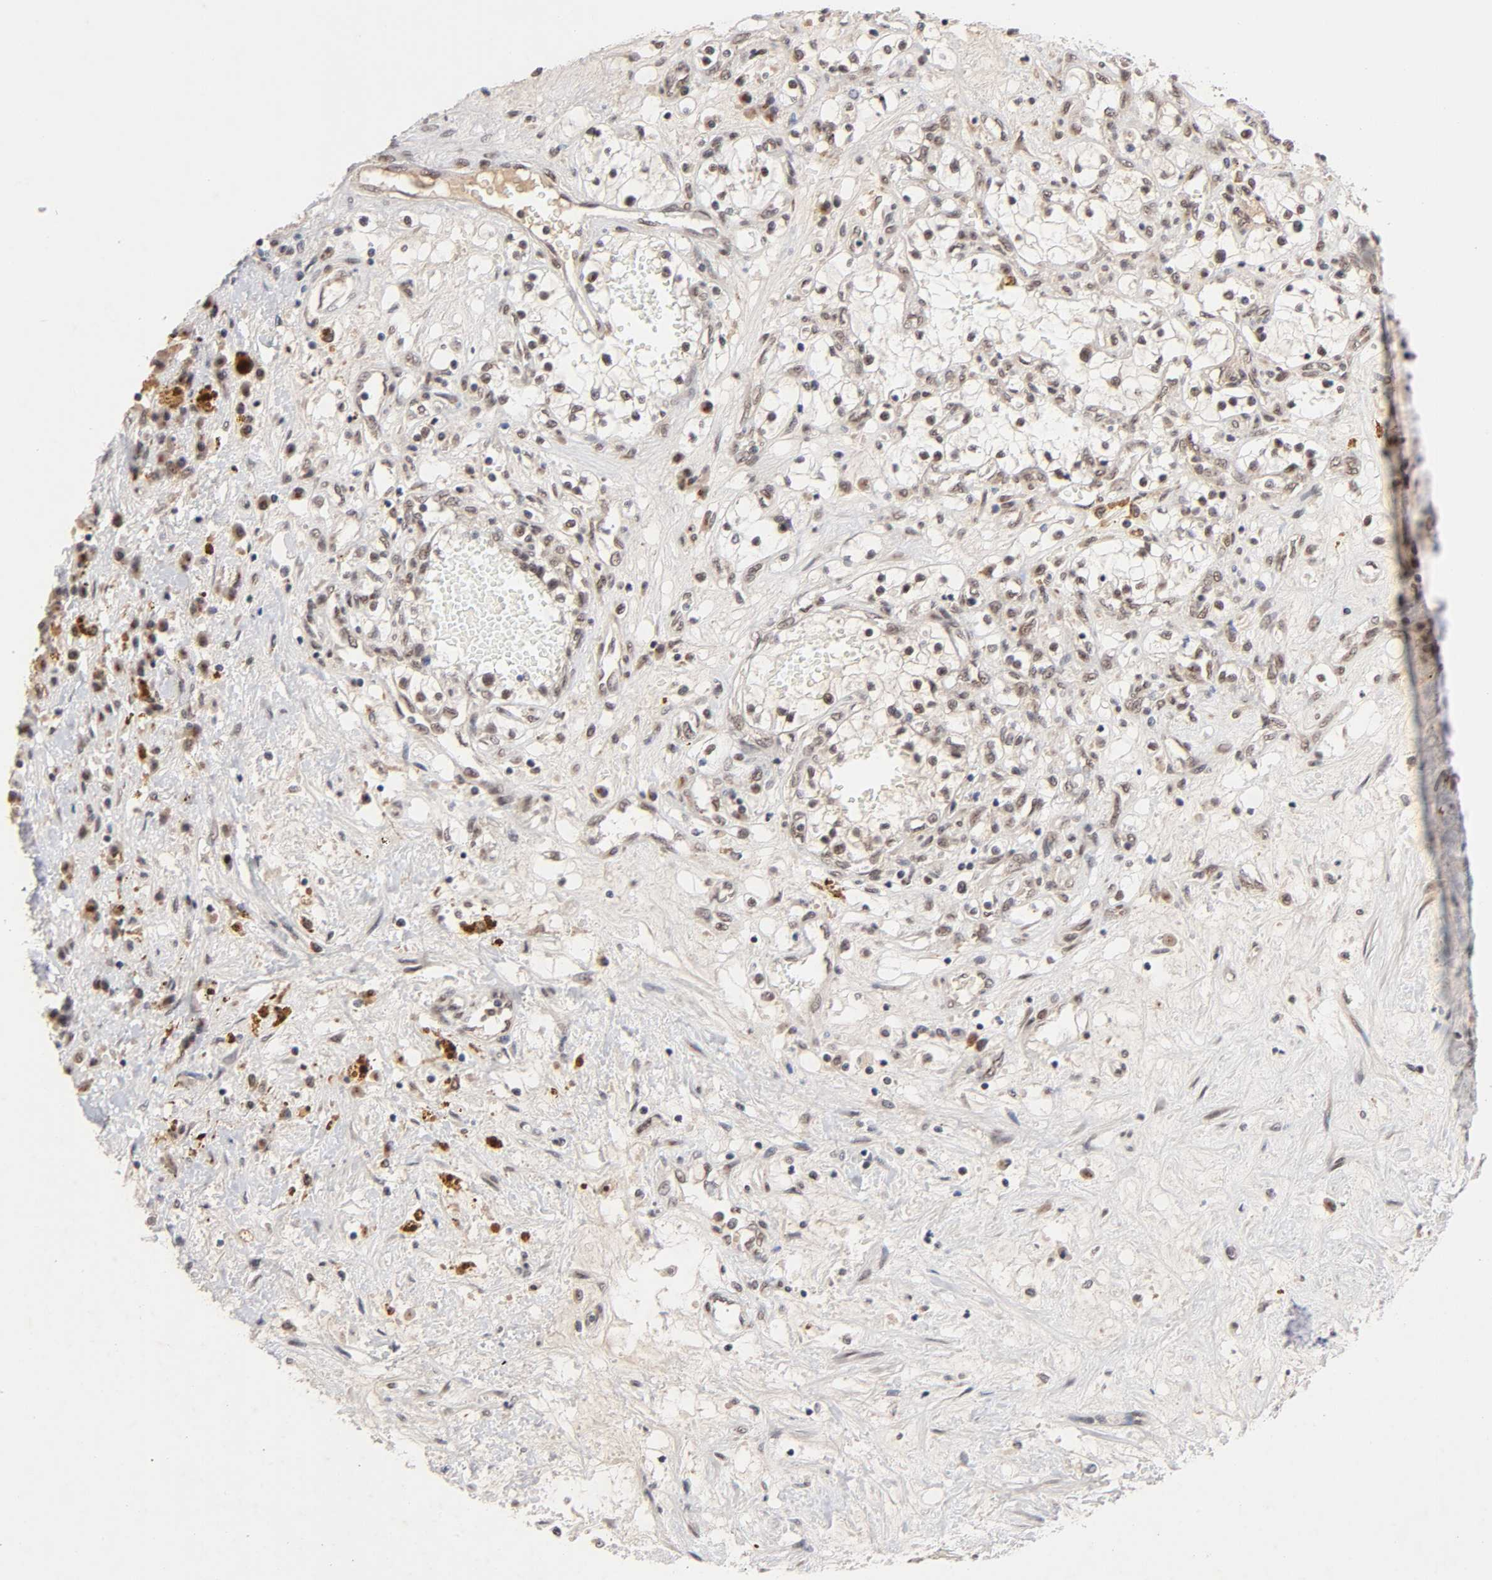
{"staining": {"intensity": "moderate", "quantity": "25%-75%", "location": "nuclear"}, "tissue": "renal cancer", "cell_type": "Tumor cells", "image_type": "cancer", "snomed": [{"axis": "morphology", "description": "Adenocarcinoma, NOS"}, {"axis": "topography", "description": "Kidney"}], "caption": "Approximately 25%-75% of tumor cells in human adenocarcinoma (renal) display moderate nuclear protein staining as visualized by brown immunohistochemical staining.", "gene": "EP300", "patient": {"sex": "male", "age": 68}}